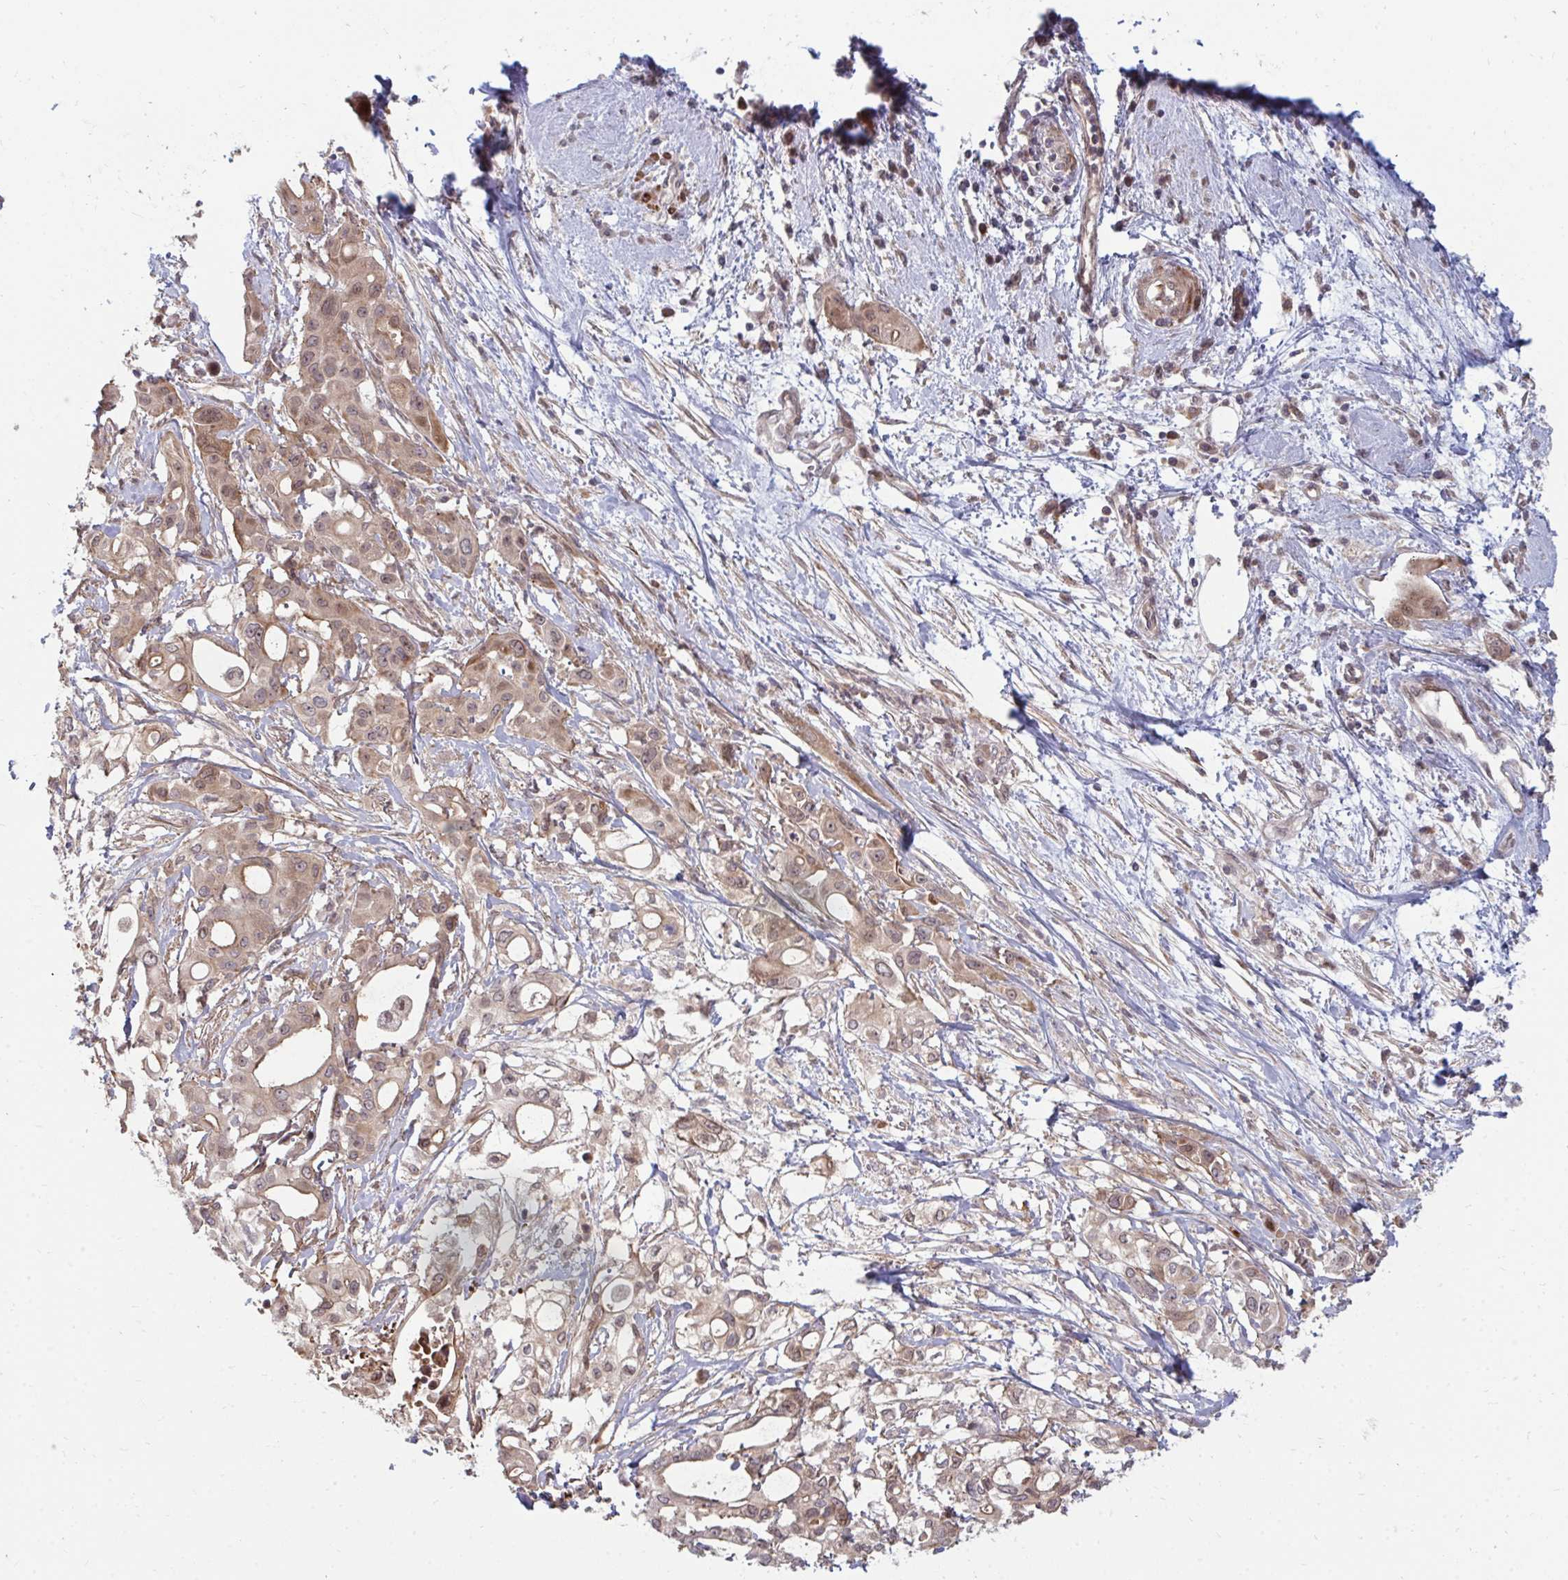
{"staining": {"intensity": "weak", "quantity": ">75%", "location": "cytoplasmic/membranous"}, "tissue": "pancreatic cancer", "cell_type": "Tumor cells", "image_type": "cancer", "snomed": [{"axis": "morphology", "description": "Adenocarcinoma, NOS"}, {"axis": "topography", "description": "Pancreas"}], "caption": "Immunohistochemical staining of adenocarcinoma (pancreatic) displays weak cytoplasmic/membranous protein positivity in about >75% of tumor cells.", "gene": "ZNF285", "patient": {"sex": "female", "age": 68}}